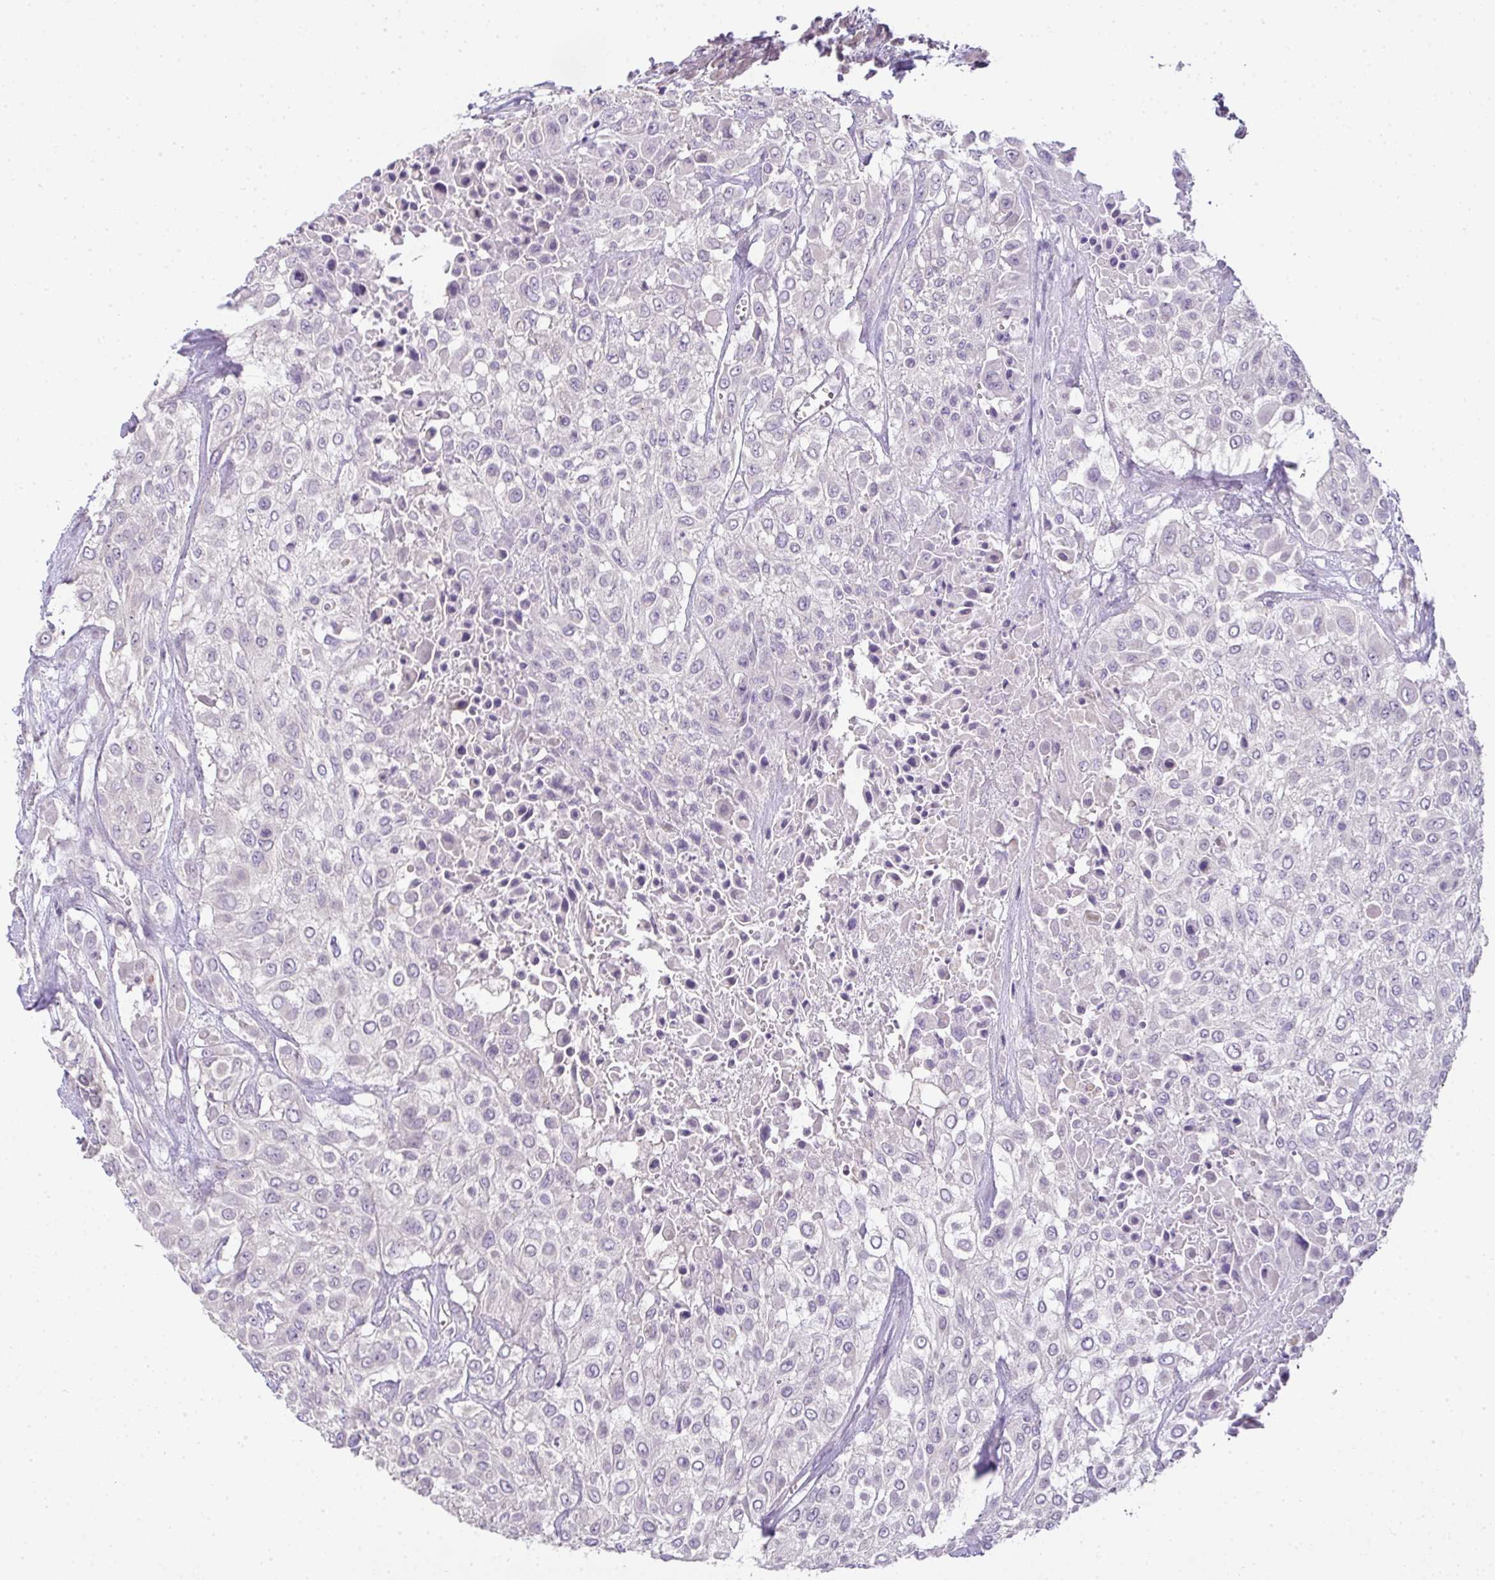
{"staining": {"intensity": "negative", "quantity": "none", "location": "none"}, "tissue": "urothelial cancer", "cell_type": "Tumor cells", "image_type": "cancer", "snomed": [{"axis": "morphology", "description": "Urothelial carcinoma, High grade"}, {"axis": "topography", "description": "Urinary bladder"}], "caption": "Micrograph shows no protein expression in tumor cells of urothelial carcinoma (high-grade) tissue.", "gene": "CMPK1", "patient": {"sex": "male", "age": 57}}